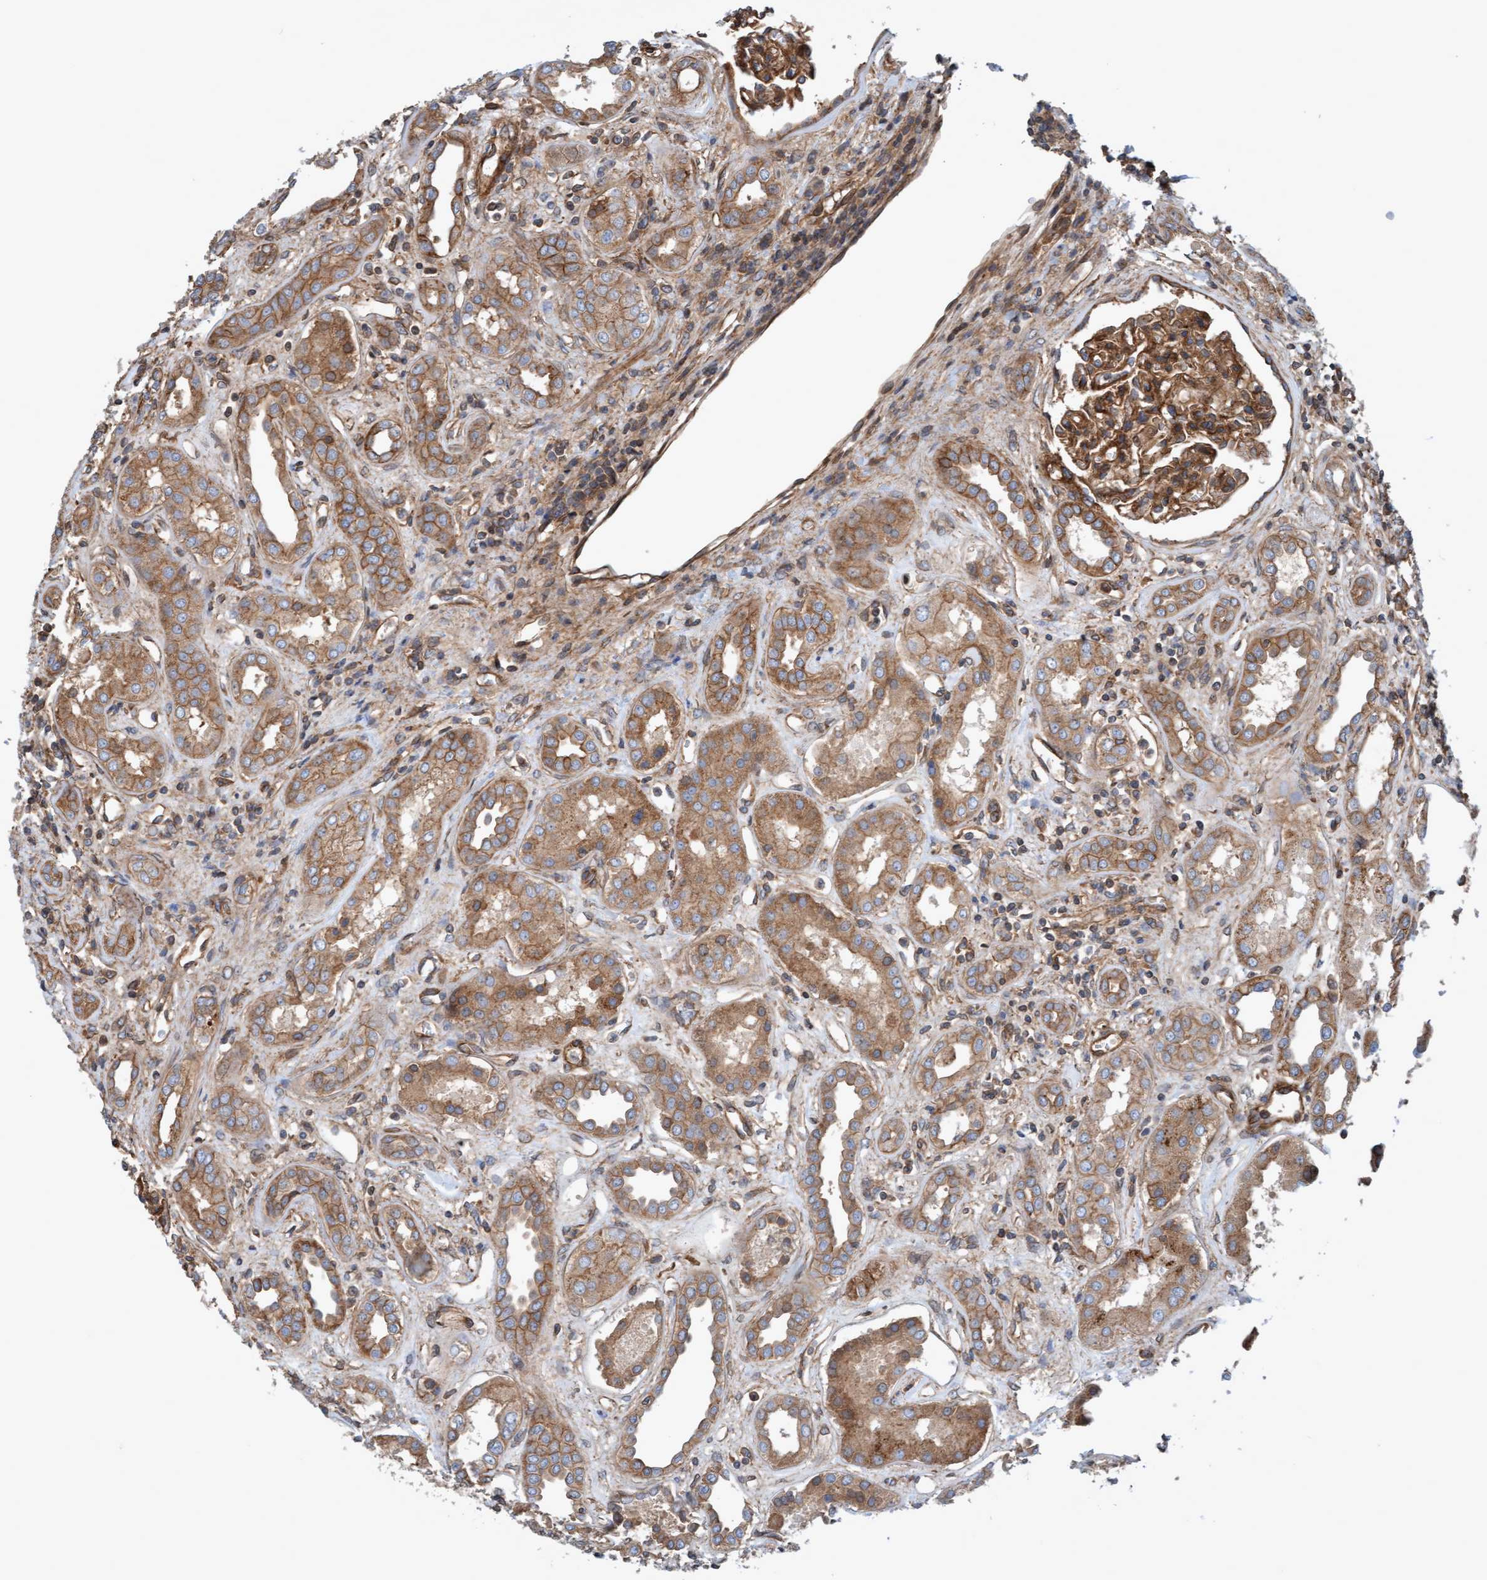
{"staining": {"intensity": "moderate", "quantity": ">75%", "location": "cytoplasmic/membranous"}, "tissue": "kidney", "cell_type": "Cells in glomeruli", "image_type": "normal", "snomed": [{"axis": "morphology", "description": "Normal tissue, NOS"}, {"axis": "topography", "description": "Kidney"}], "caption": "Benign kidney was stained to show a protein in brown. There is medium levels of moderate cytoplasmic/membranous positivity in approximately >75% of cells in glomeruli.", "gene": "ERAL1", "patient": {"sex": "male", "age": 59}}